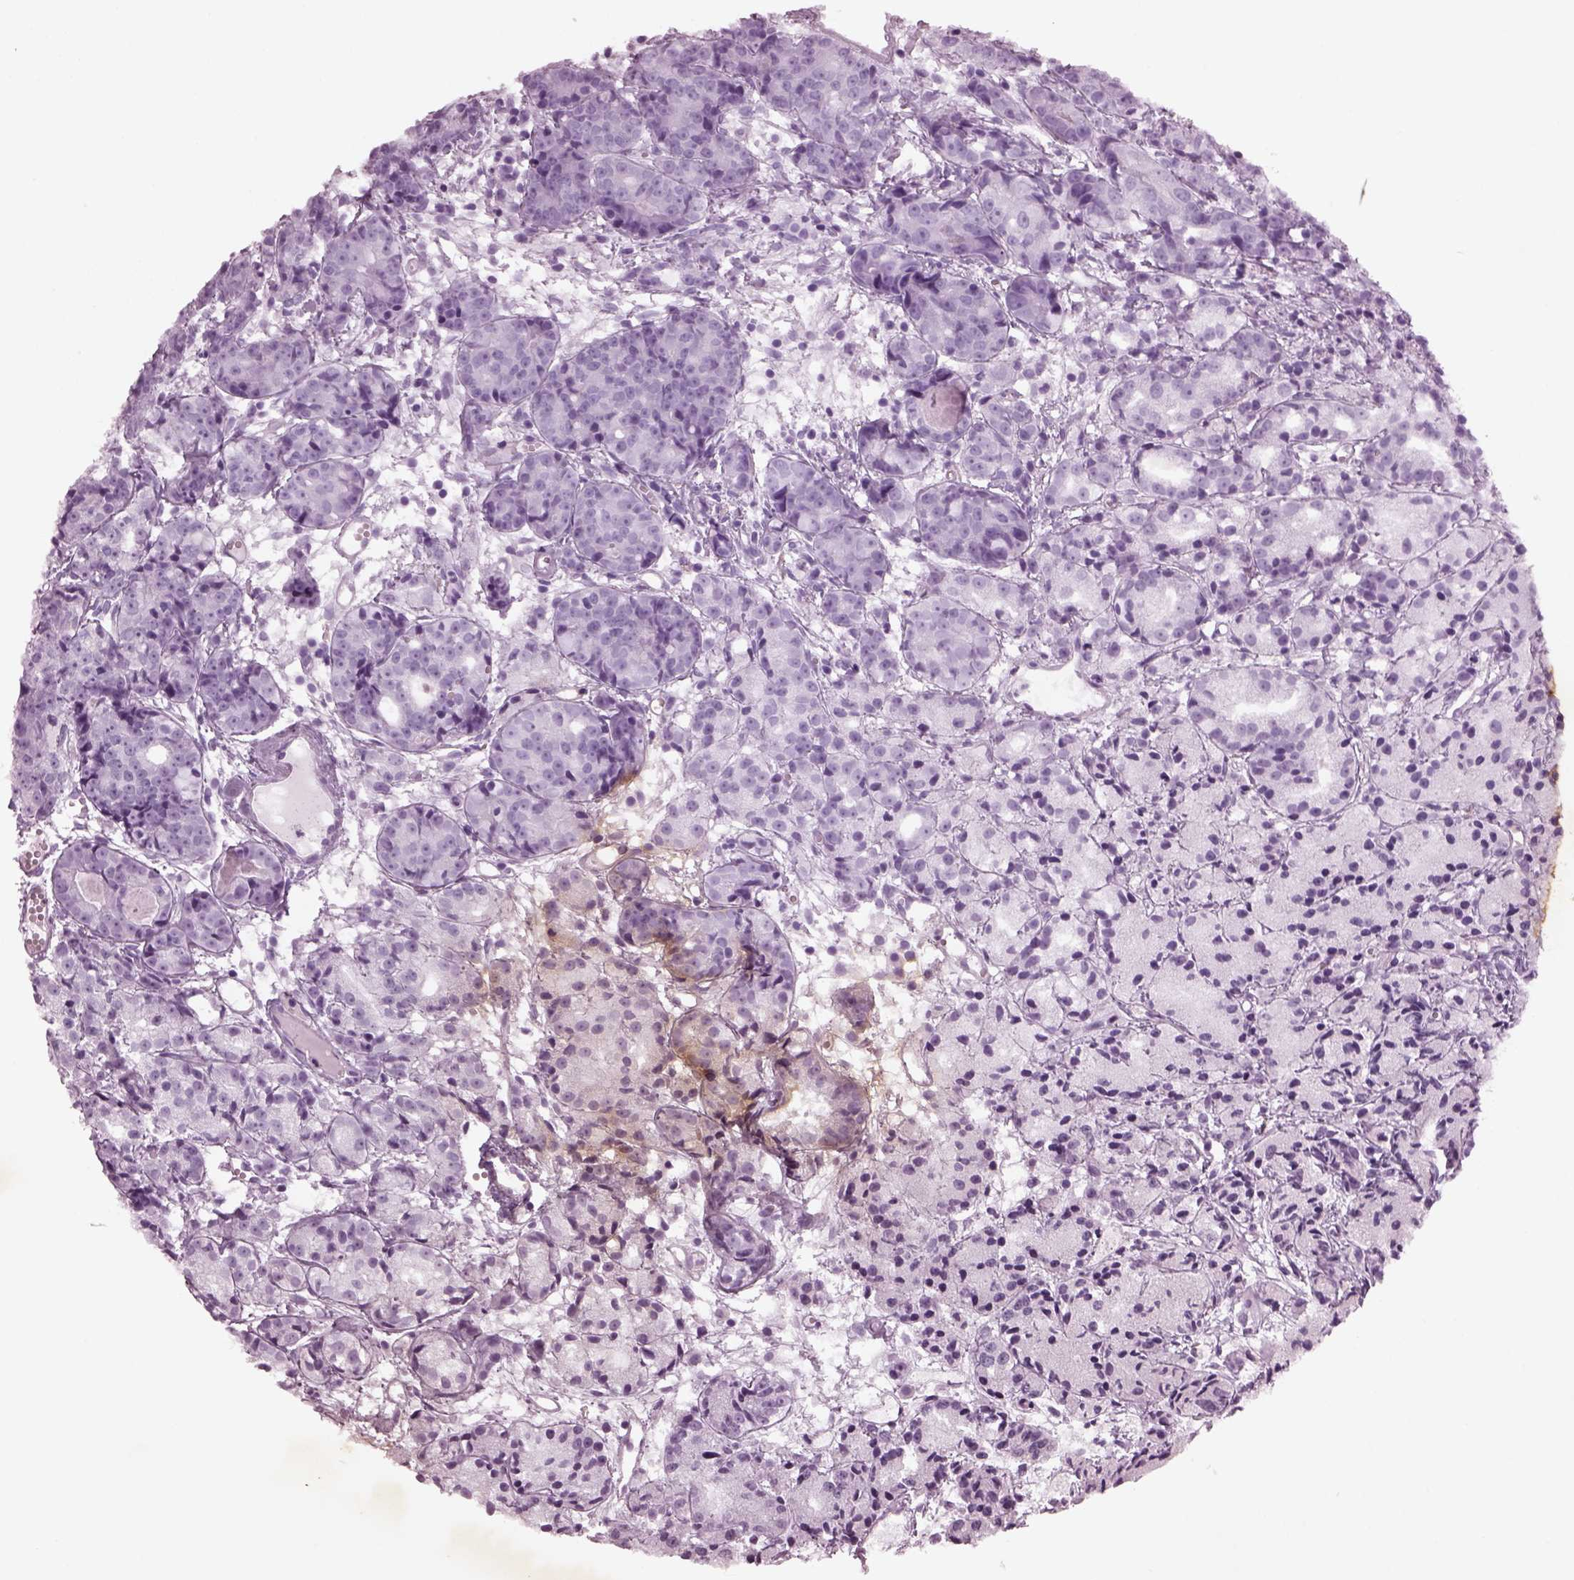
{"staining": {"intensity": "negative", "quantity": "none", "location": "none"}, "tissue": "prostate cancer", "cell_type": "Tumor cells", "image_type": "cancer", "snomed": [{"axis": "morphology", "description": "Adenocarcinoma, Medium grade"}, {"axis": "topography", "description": "Prostate"}], "caption": "A histopathology image of prostate cancer (medium-grade adenocarcinoma) stained for a protein demonstrates no brown staining in tumor cells. (DAB (3,3'-diaminobenzidine) IHC with hematoxylin counter stain).", "gene": "RUVBL2", "patient": {"sex": "male", "age": 74}}